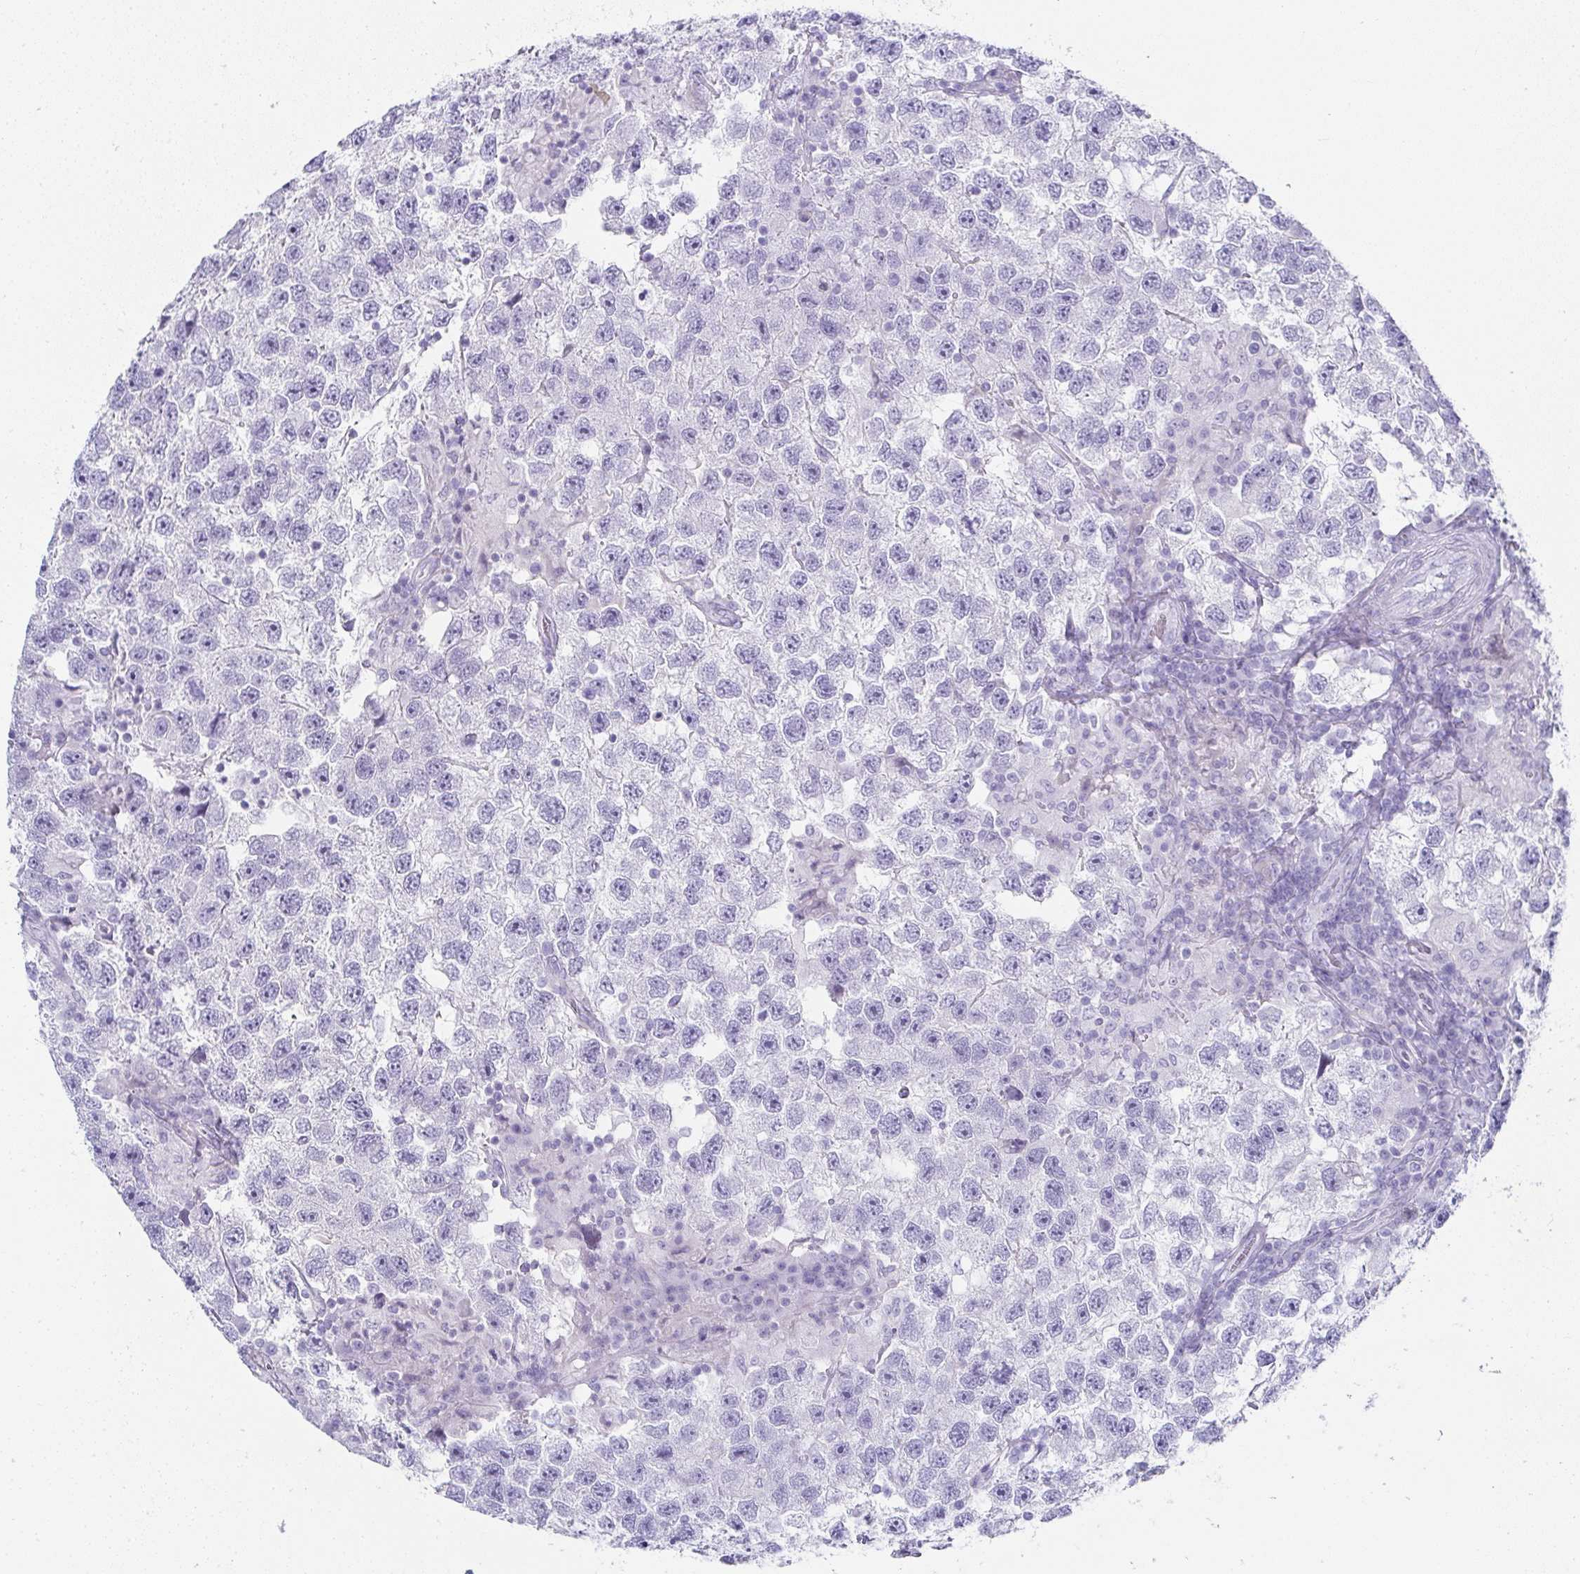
{"staining": {"intensity": "negative", "quantity": "none", "location": "none"}, "tissue": "testis cancer", "cell_type": "Tumor cells", "image_type": "cancer", "snomed": [{"axis": "morphology", "description": "Seminoma, NOS"}, {"axis": "topography", "description": "Testis"}], "caption": "Tumor cells are negative for protein expression in human testis cancer (seminoma).", "gene": "SYCP1", "patient": {"sex": "male", "age": 26}}